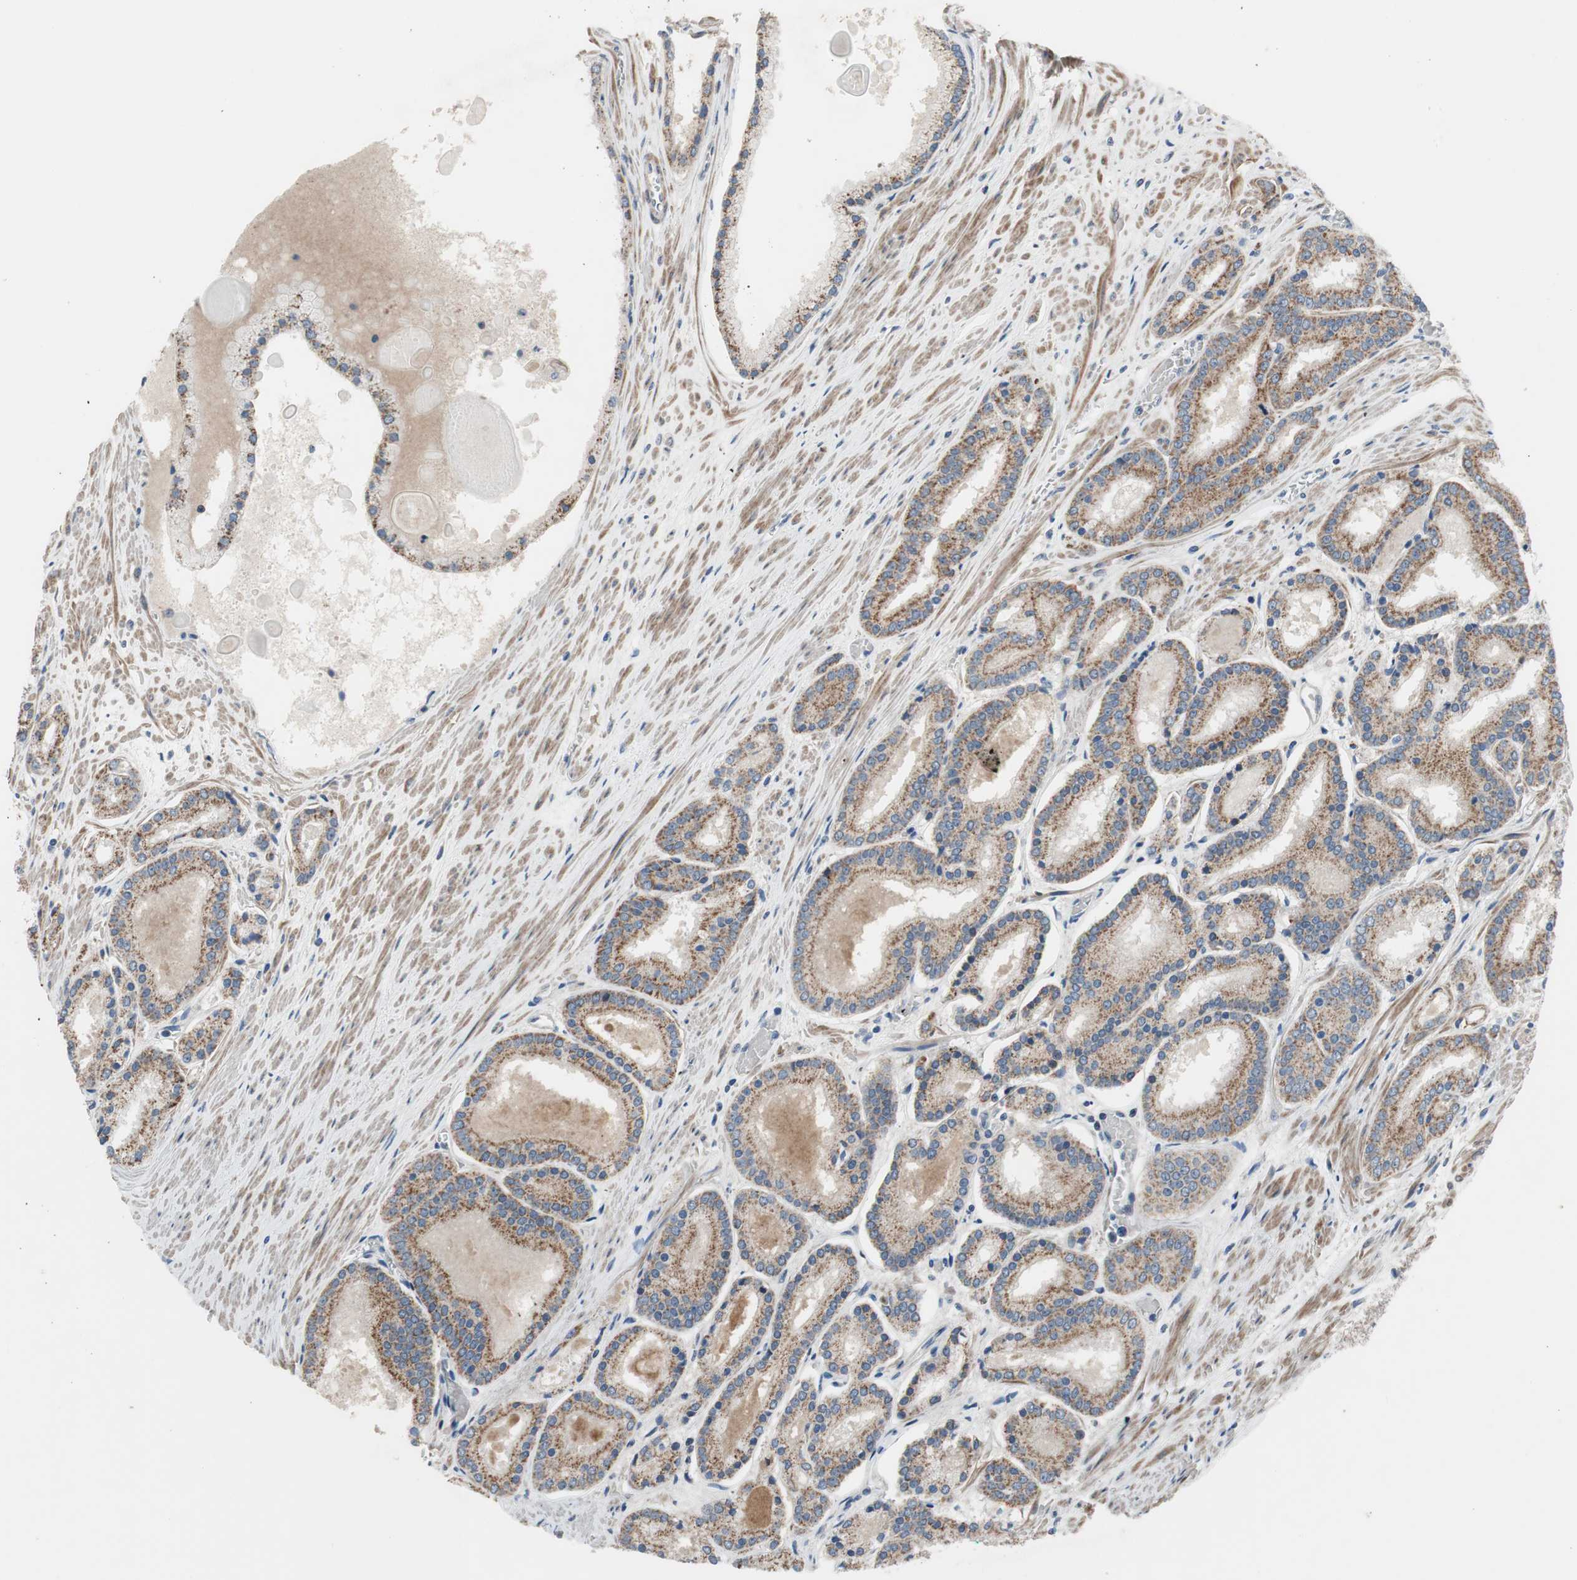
{"staining": {"intensity": "moderate", "quantity": ">75%", "location": "cytoplasmic/membranous"}, "tissue": "prostate cancer", "cell_type": "Tumor cells", "image_type": "cancer", "snomed": [{"axis": "morphology", "description": "Adenocarcinoma, Low grade"}, {"axis": "topography", "description": "Prostate"}], "caption": "Human prostate cancer stained for a protein (brown) displays moderate cytoplasmic/membranous positive positivity in approximately >75% of tumor cells.", "gene": "TACR3", "patient": {"sex": "male", "age": 59}}